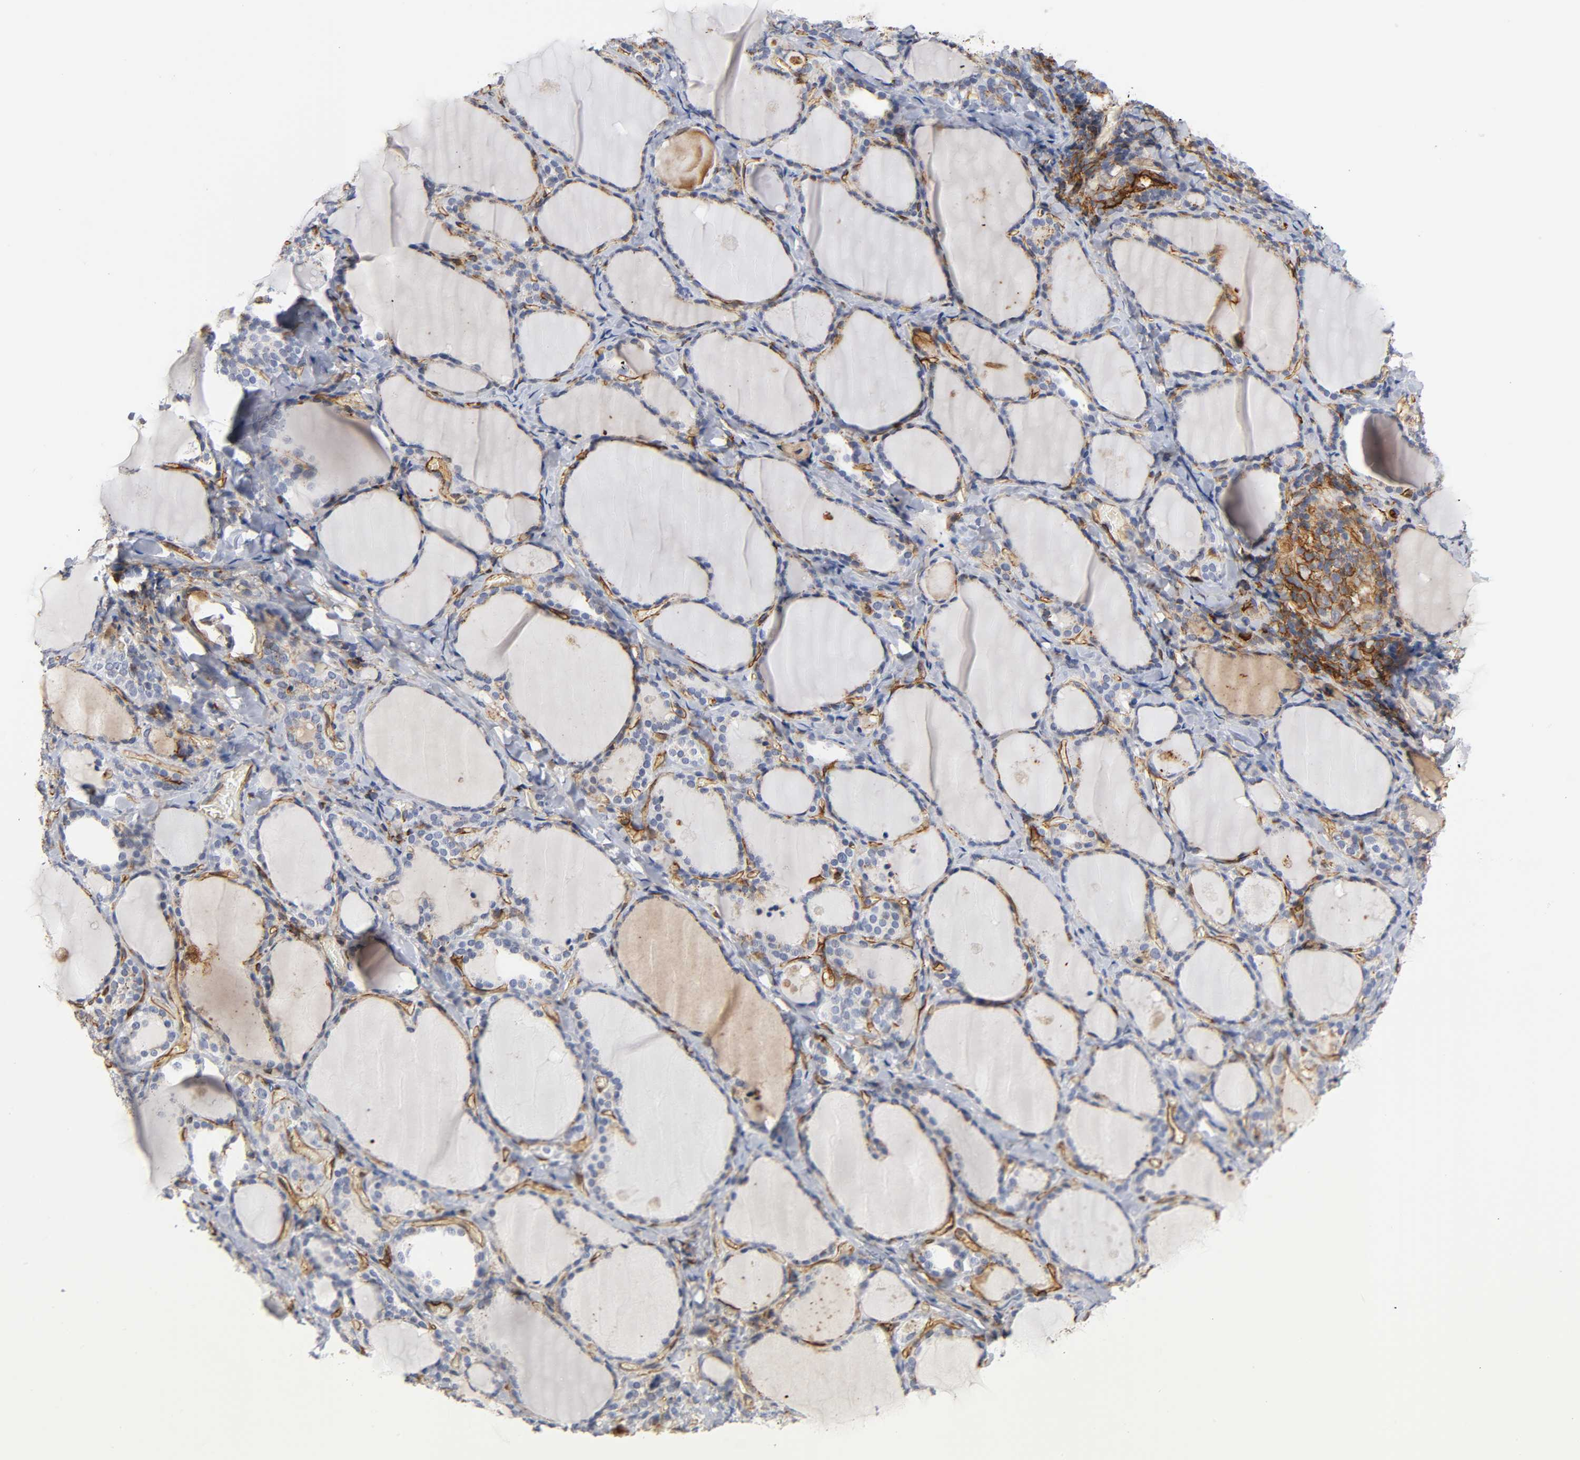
{"staining": {"intensity": "negative", "quantity": "none", "location": "none"}, "tissue": "thyroid gland", "cell_type": "Glandular cells", "image_type": "normal", "snomed": [{"axis": "morphology", "description": "Normal tissue, NOS"}, {"axis": "morphology", "description": "Papillary adenocarcinoma, NOS"}, {"axis": "topography", "description": "Thyroid gland"}], "caption": "High magnification brightfield microscopy of benign thyroid gland stained with DAB (3,3'-diaminobenzidine) (brown) and counterstained with hematoxylin (blue): glandular cells show no significant positivity.", "gene": "ICAM1", "patient": {"sex": "female", "age": 30}}